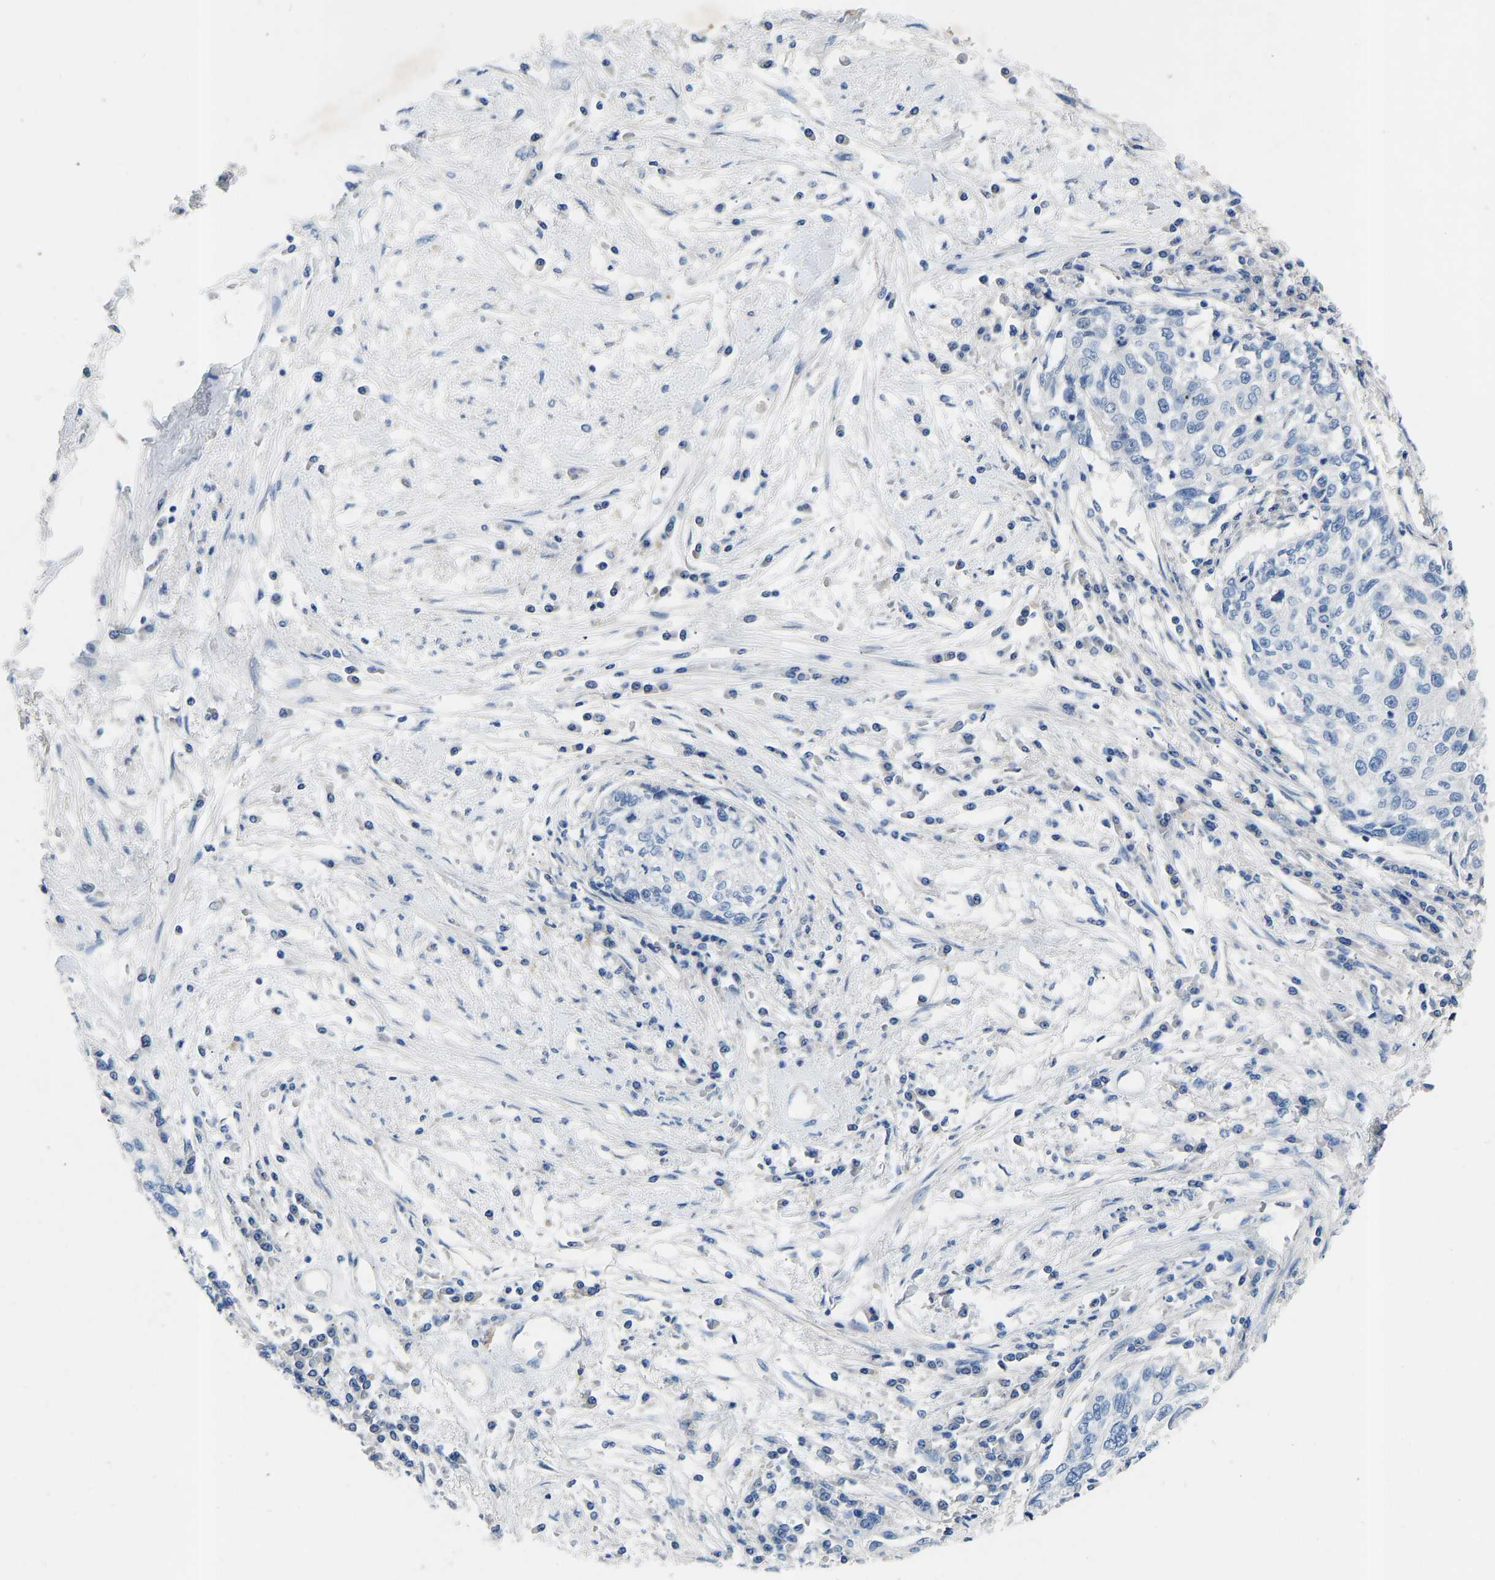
{"staining": {"intensity": "negative", "quantity": "none", "location": "none"}, "tissue": "cervical cancer", "cell_type": "Tumor cells", "image_type": "cancer", "snomed": [{"axis": "morphology", "description": "Squamous cell carcinoma, NOS"}, {"axis": "topography", "description": "Cervix"}], "caption": "Tumor cells show no significant protein expression in squamous cell carcinoma (cervical).", "gene": "RBP1", "patient": {"sex": "female", "age": 57}}